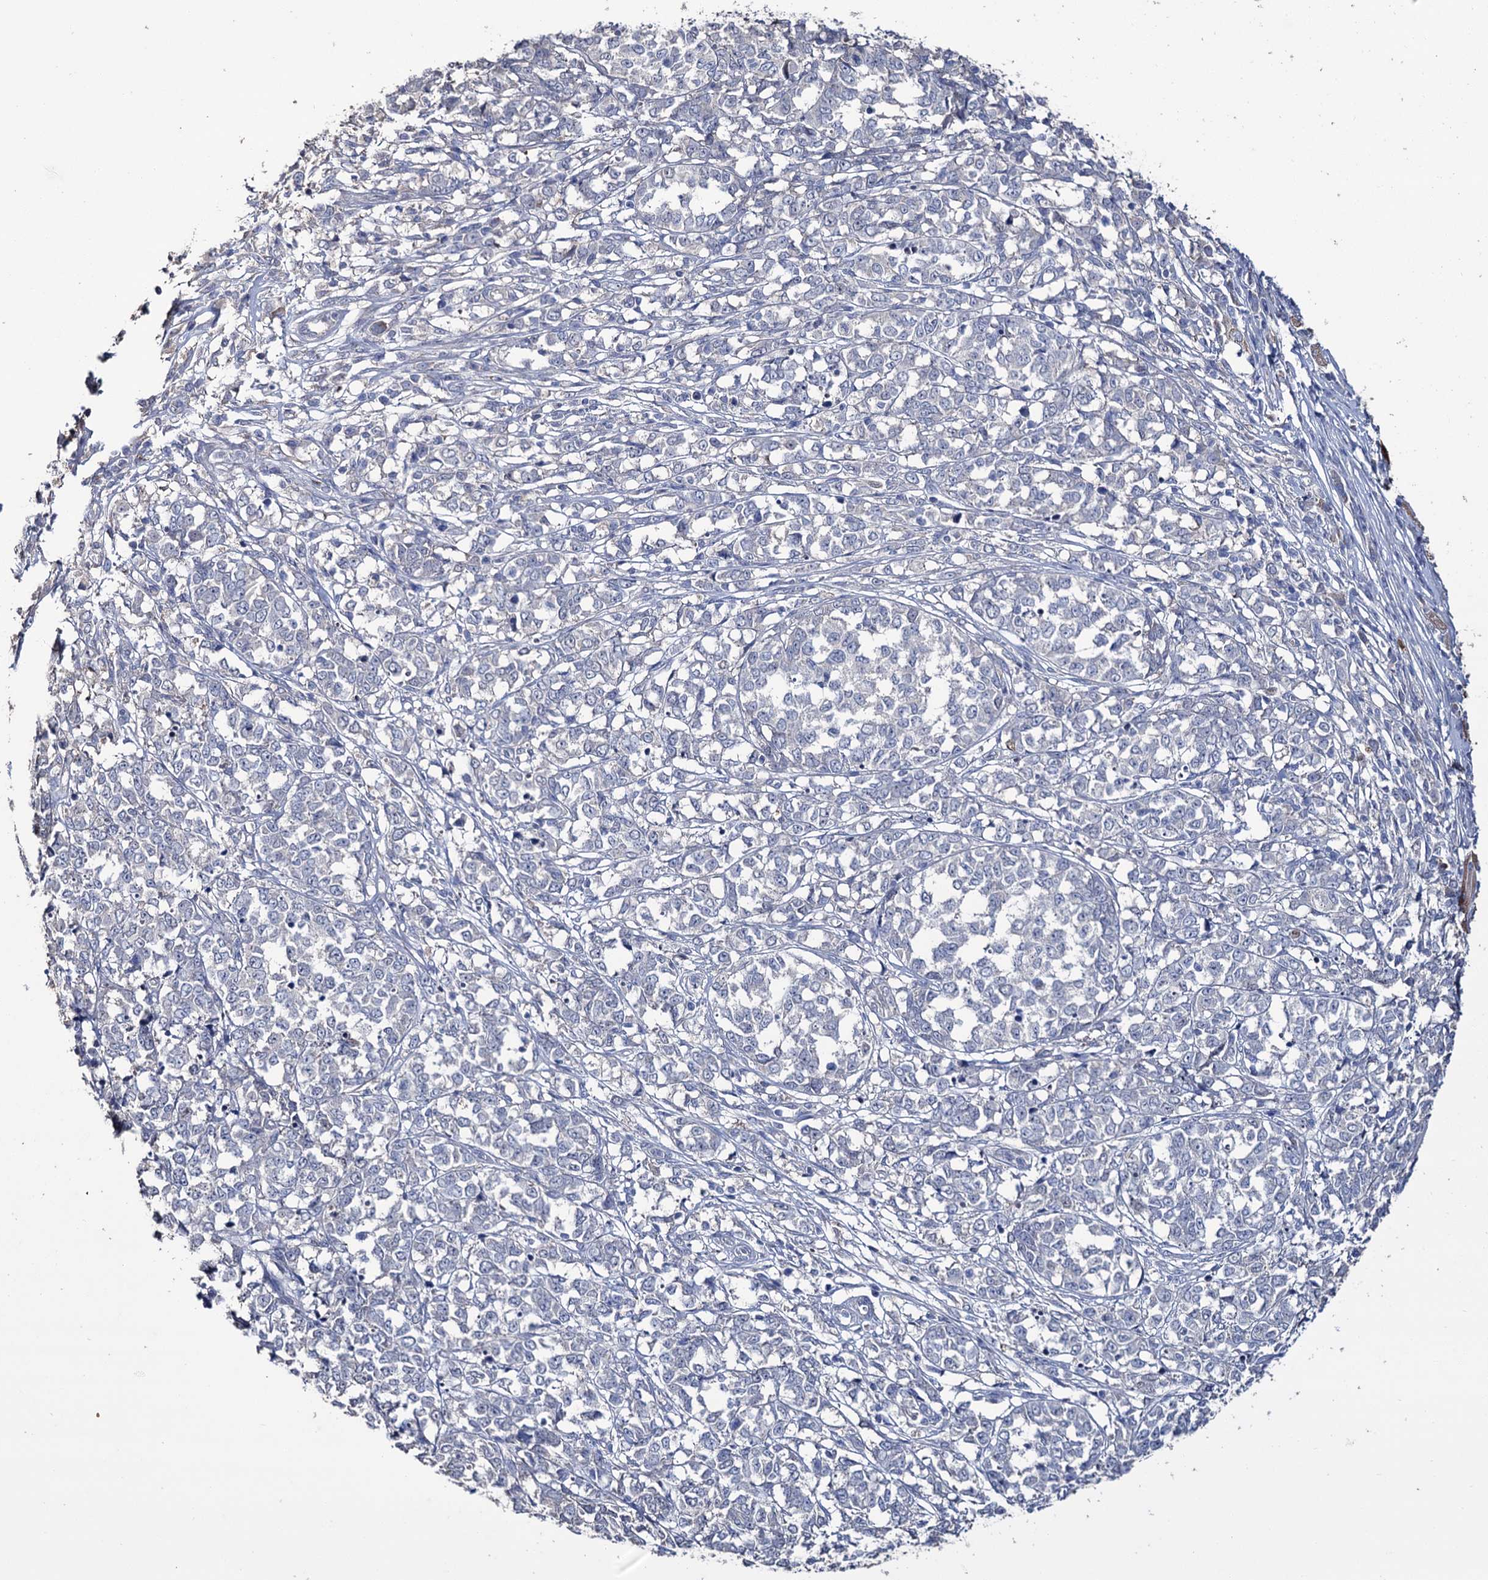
{"staining": {"intensity": "negative", "quantity": "none", "location": "none"}, "tissue": "melanoma", "cell_type": "Tumor cells", "image_type": "cancer", "snomed": [{"axis": "morphology", "description": "Malignant melanoma, NOS"}, {"axis": "topography", "description": "Skin"}], "caption": "Tumor cells show no significant staining in malignant melanoma.", "gene": "EPB41L5", "patient": {"sex": "female", "age": 72}}